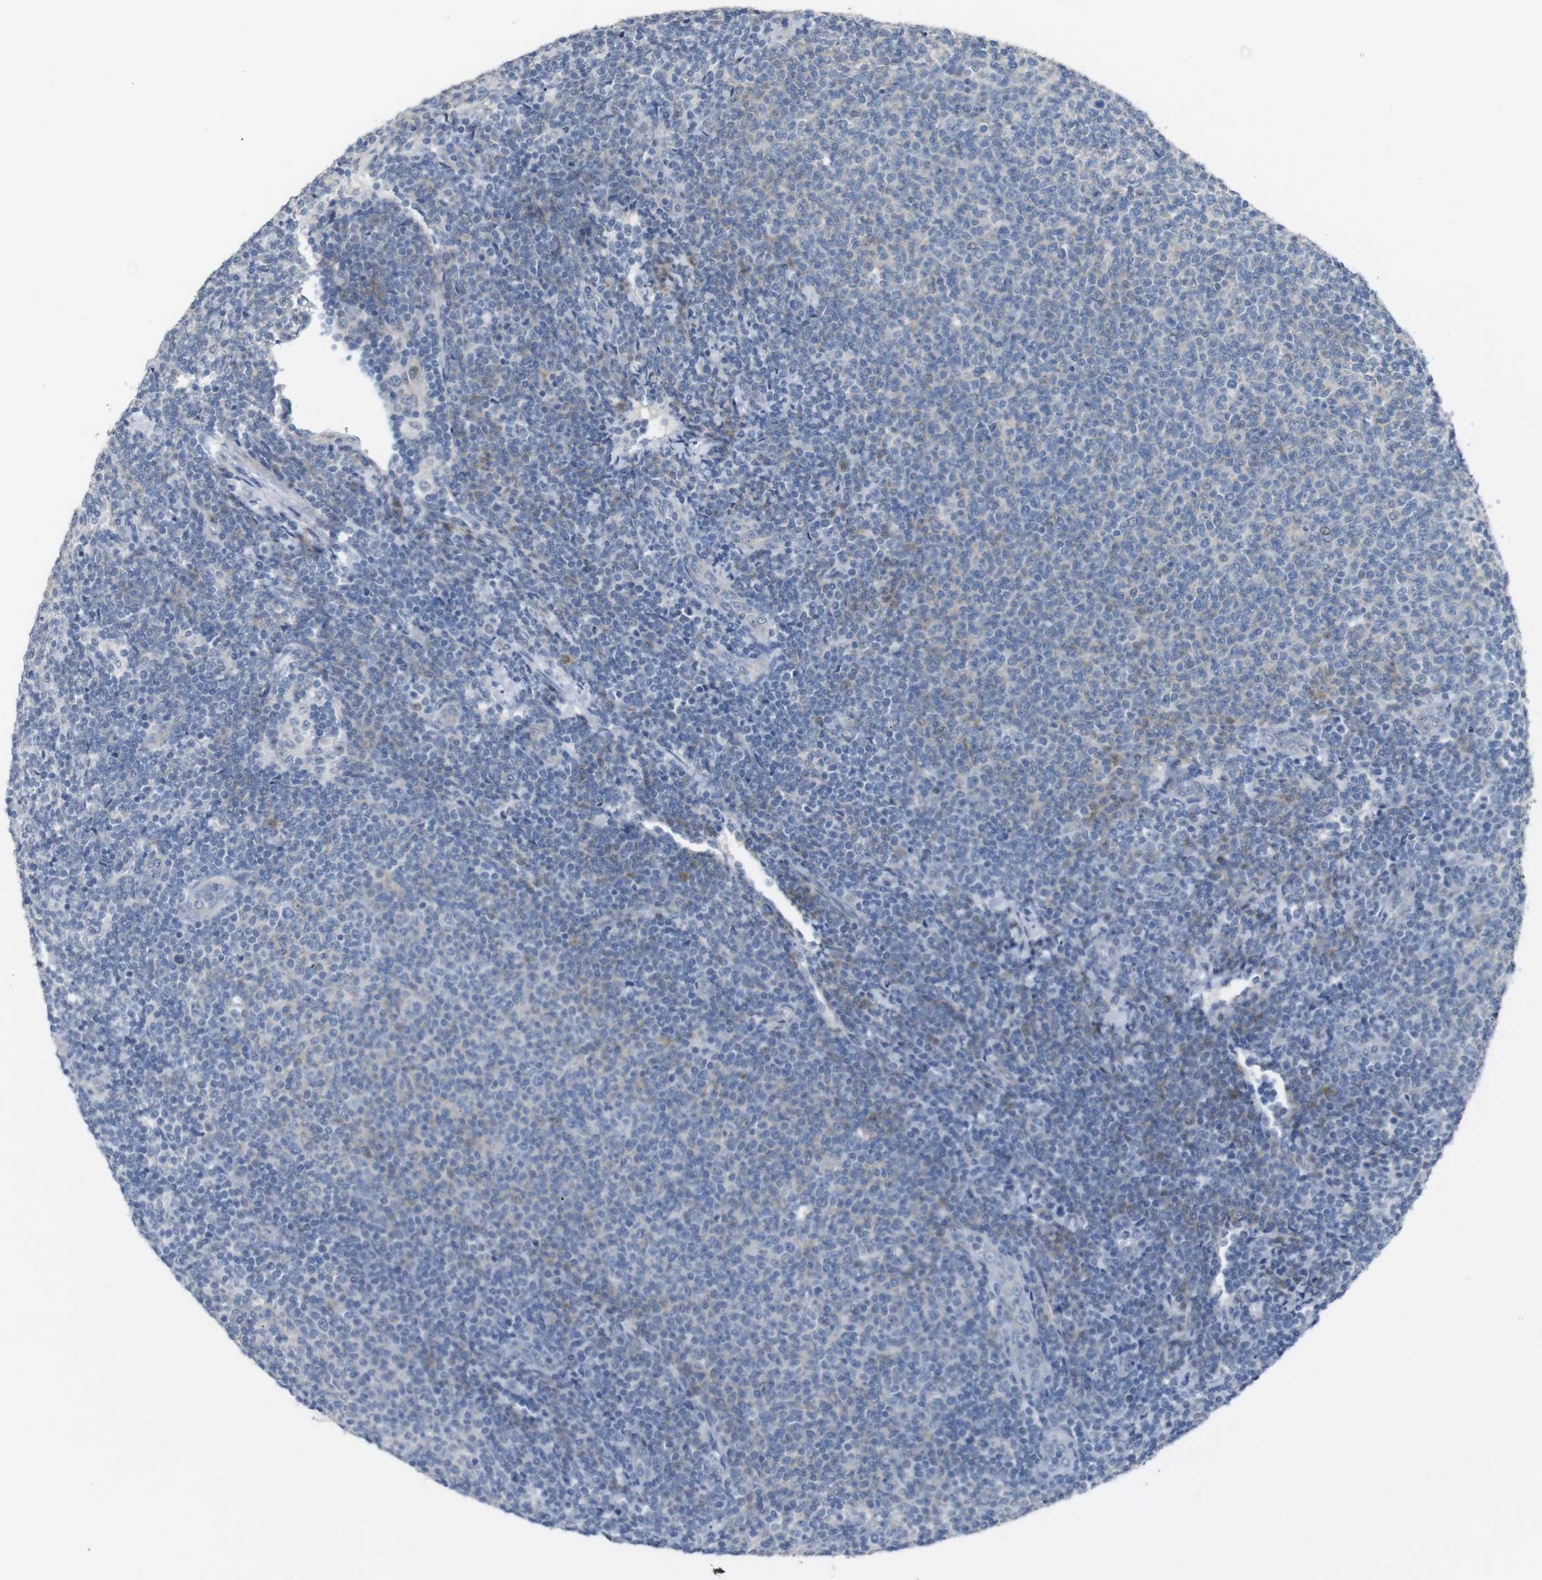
{"staining": {"intensity": "negative", "quantity": "none", "location": "none"}, "tissue": "lymphoma", "cell_type": "Tumor cells", "image_type": "cancer", "snomed": [{"axis": "morphology", "description": "Malignant lymphoma, non-Hodgkin's type, Low grade"}, {"axis": "topography", "description": "Lymph node"}], "caption": "Image shows no protein staining in tumor cells of low-grade malignant lymphoma, non-Hodgkin's type tissue. Nuclei are stained in blue.", "gene": "CHRM5", "patient": {"sex": "male", "age": 66}}